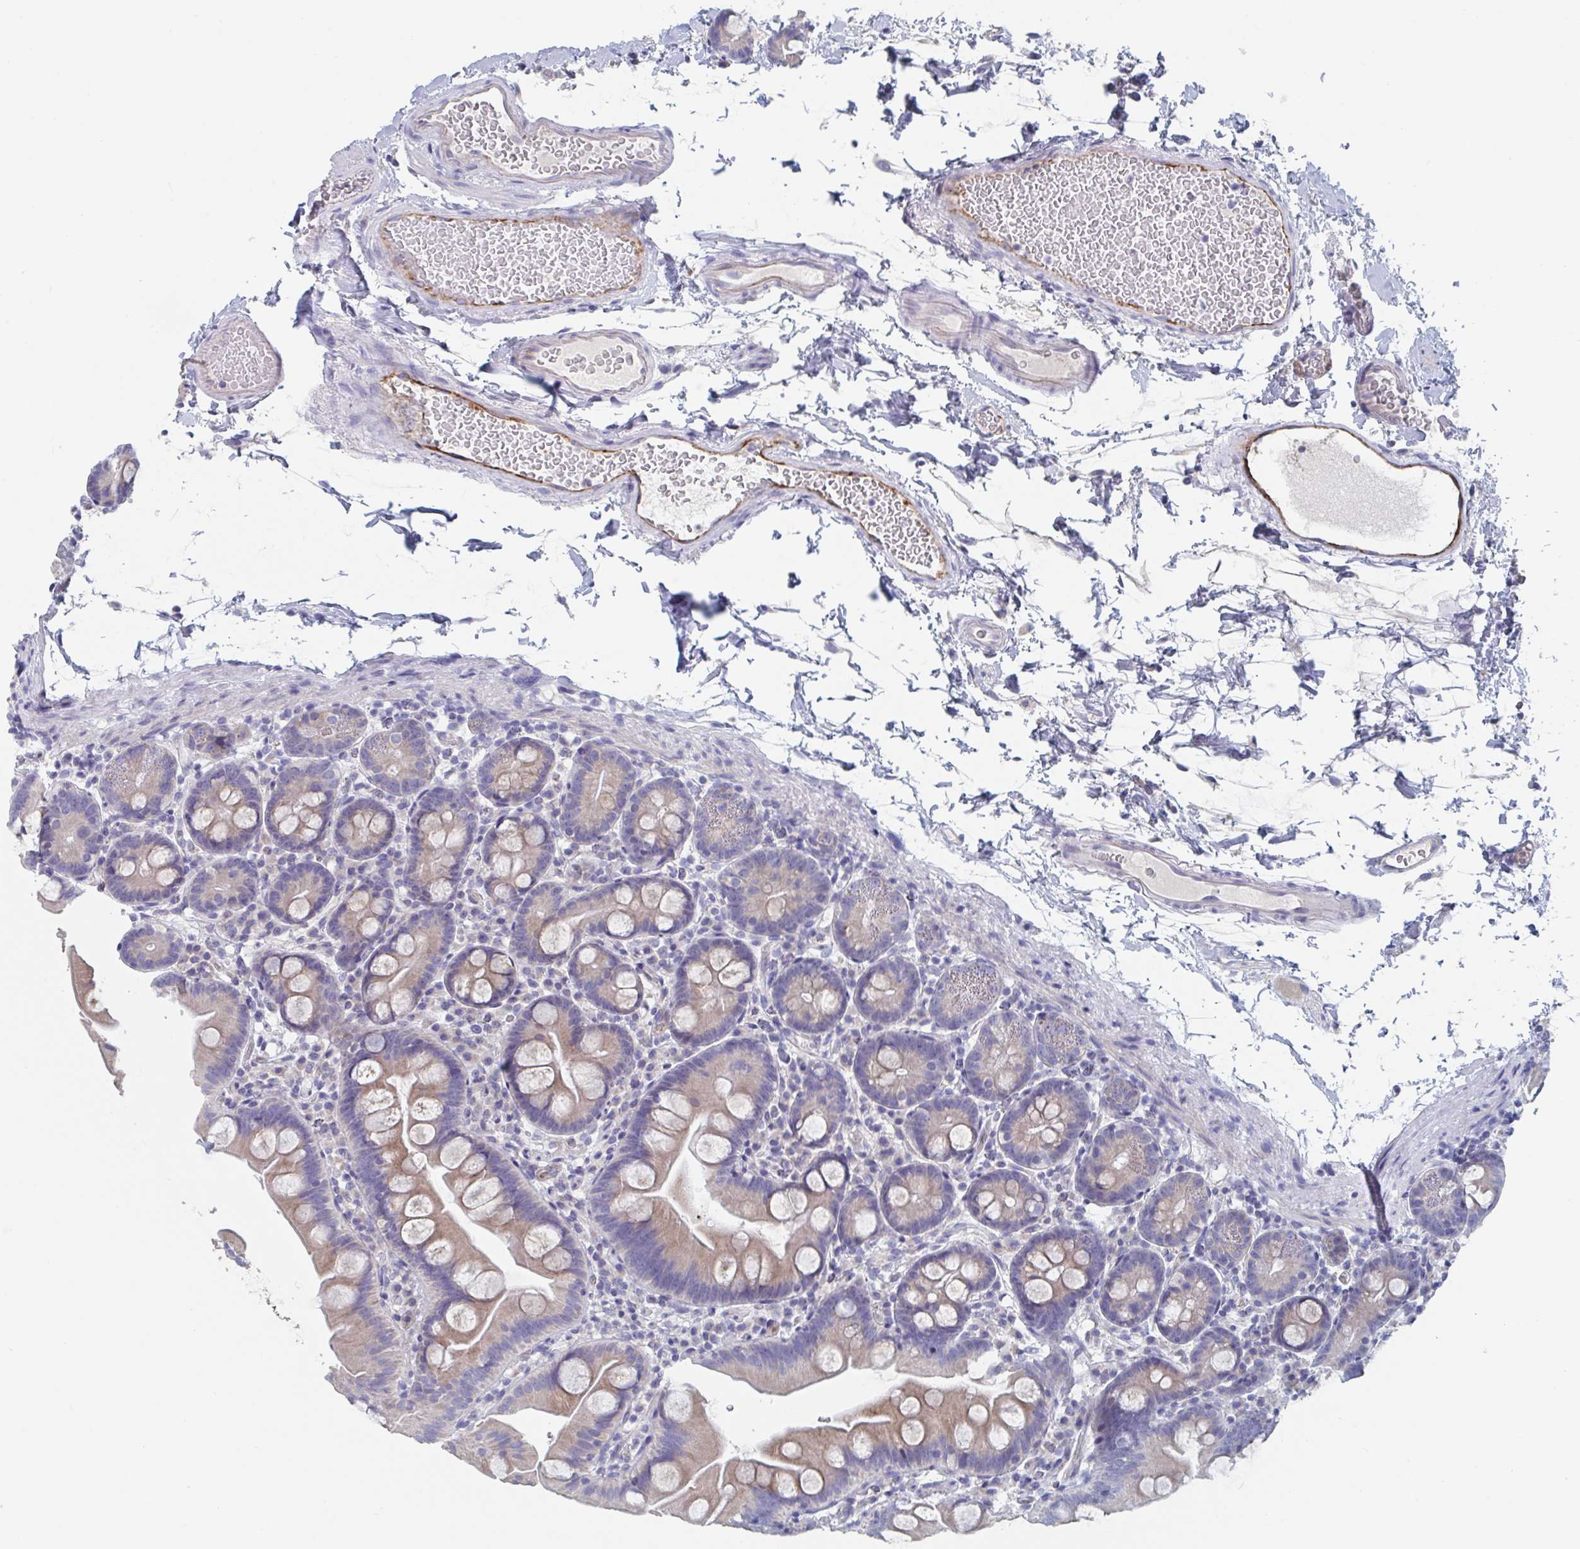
{"staining": {"intensity": "moderate", "quantity": "25%-75%", "location": "cytoplasmic/membranous"}, "tissue": "small intestine", "cell_type": "Glandular cells", "image_type": "normal", "snomed": [{"axis": "morphology", "description": "Normal tissue, NOS"}, {"axis": "topography", "description": "Small intestine"}], "caption": "An immunohistochemistry (IHC) image of normal tissue is shown. Protein staining in brown labels moderate cytoplasmic/membranous positivity in small intestine within glandular cells. (brown staining indicates protein expression, while blue staining denotes nuclei).", "gene": "ABHD16A", "patient": {"sex": "female", "age": 68}}